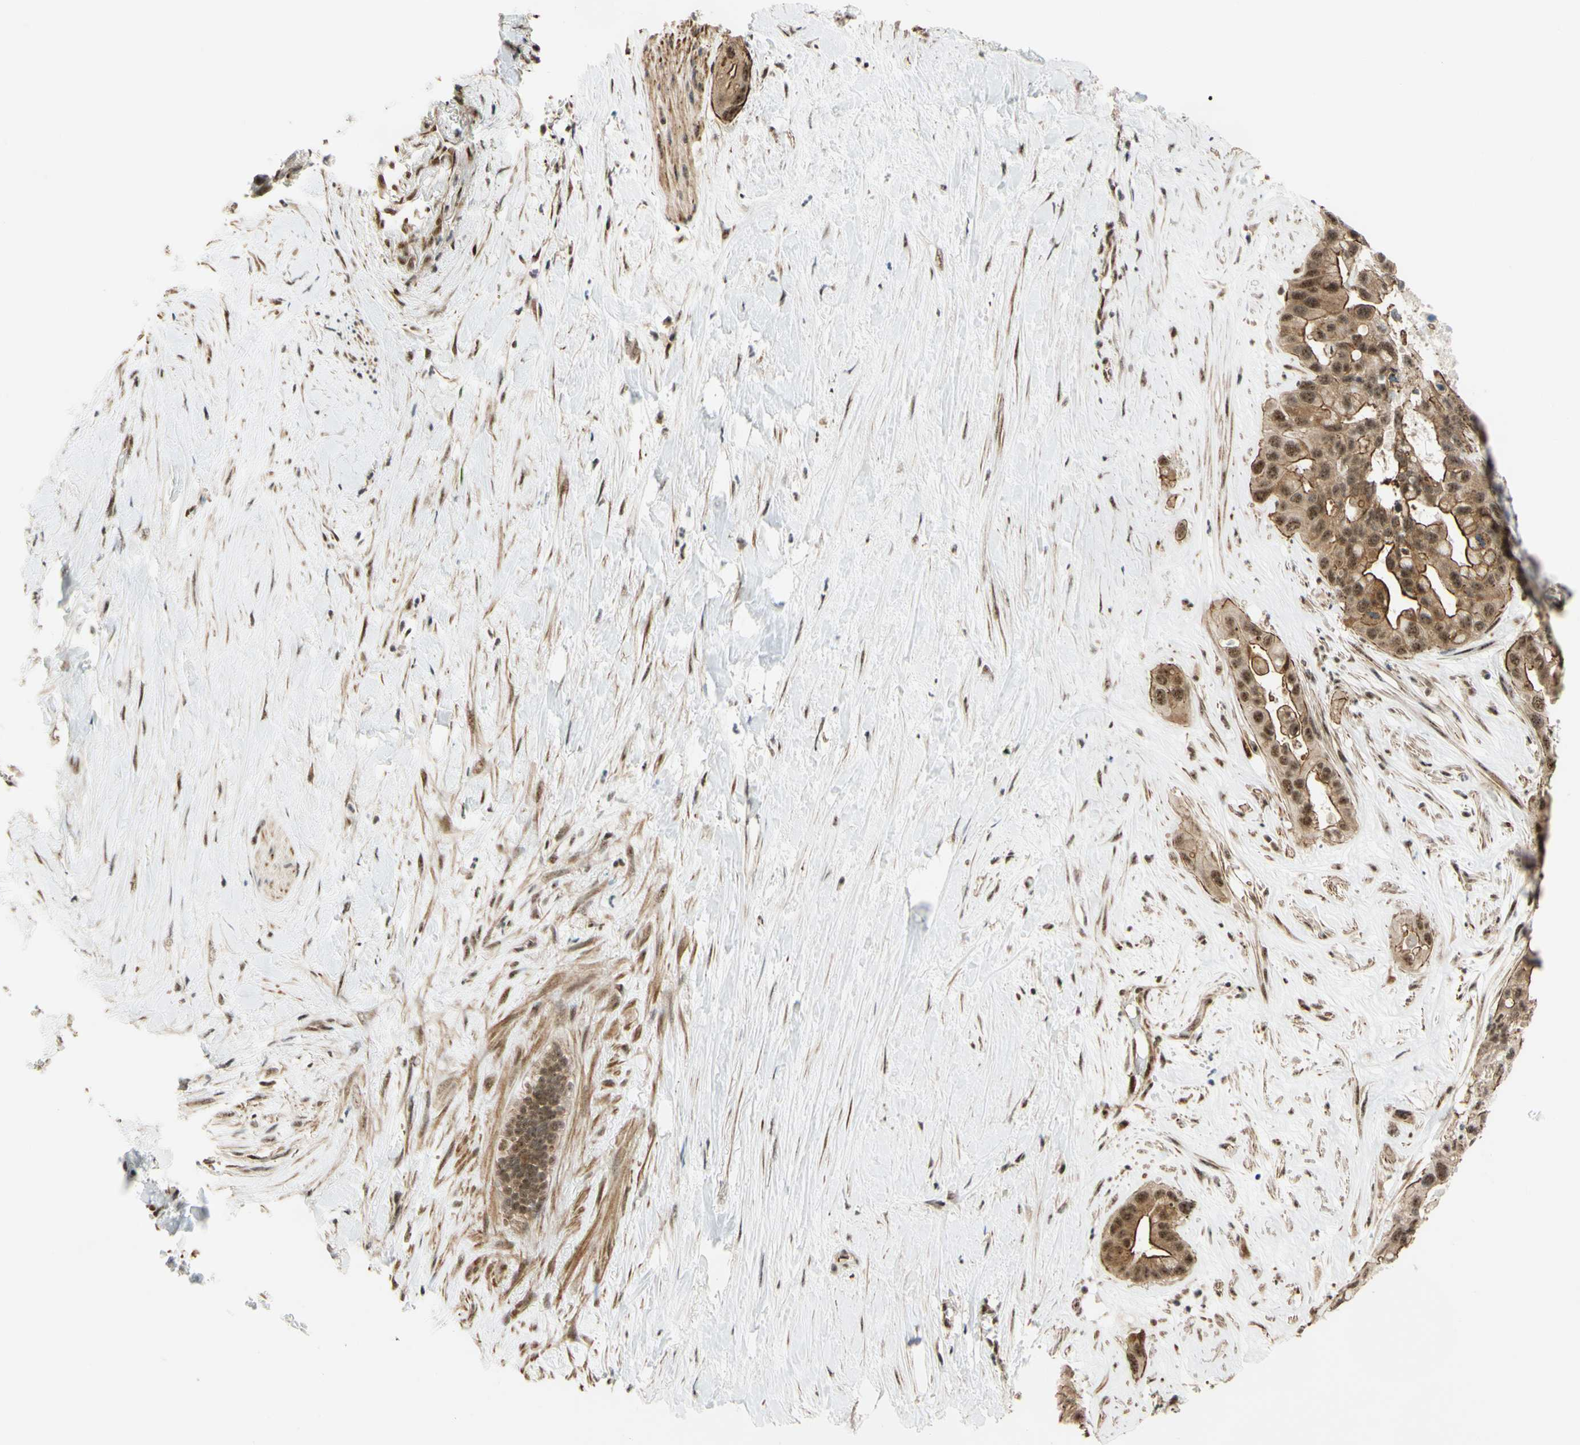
{"staining": {"intensity": "moderate", "quantity": ">75%", "location": "cytoplasmic/membranous,nuclear"}, "tissue": "liver cancer", "cell_type": "Tumor cells", "image_type": "cancer", "snomed": [{"axis": "morphology", "description": "Cholangiocarcinoma"}, {"axis": "topography", "description": "Liver"}], "caption": "Immunohistochemical staining of human liver cholangiocarcinoma demonstrates medium levels of moderate cytoplasmic/membranous and nuclear staining in approximately >75% of tumor cells.", "gene": "SAP18", "patient": {"sex": "female", "age": 65}}